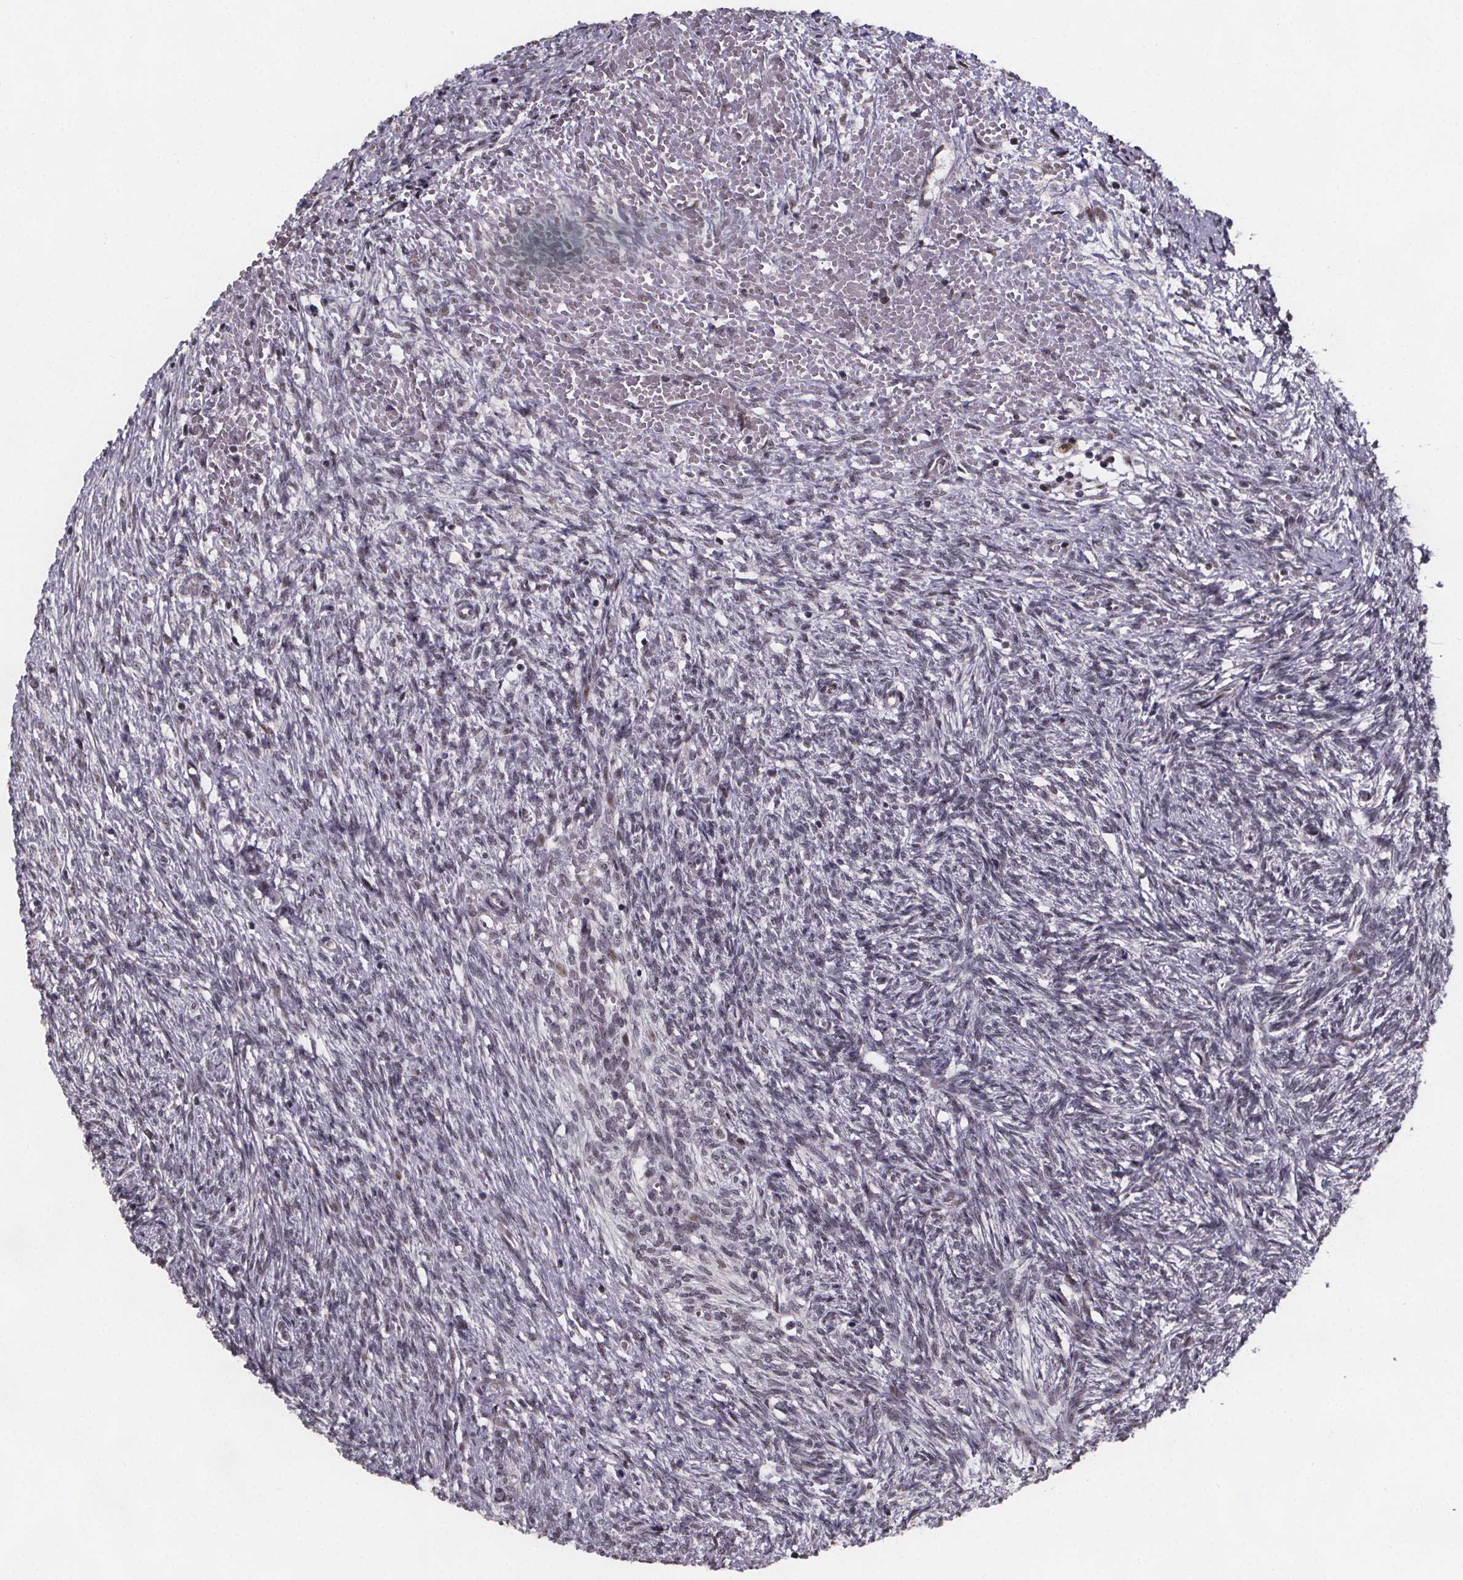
{"staining": {"intensity": "moderate", "quantity": ">75%", "location": "nuclear"}, "tissue": "ovary", "cell_type": "Follicle cells", "image_type": "normal", "snomed": [{"axis": "morphology", "description": "Normal tissue, NOS"}, {"axis": "topography", "description": "Ovary"}], "caption": "High-magnification brightfield microscopy of benign ovary stained with DAB (brown) and counterstained with hematoxylin (blue). follicle cells exhibit moderate nuclear positivity is identified in approximately>75% of cells.", "gene": "U2SURP", "patient": {"sex": "female", "age": 46}}